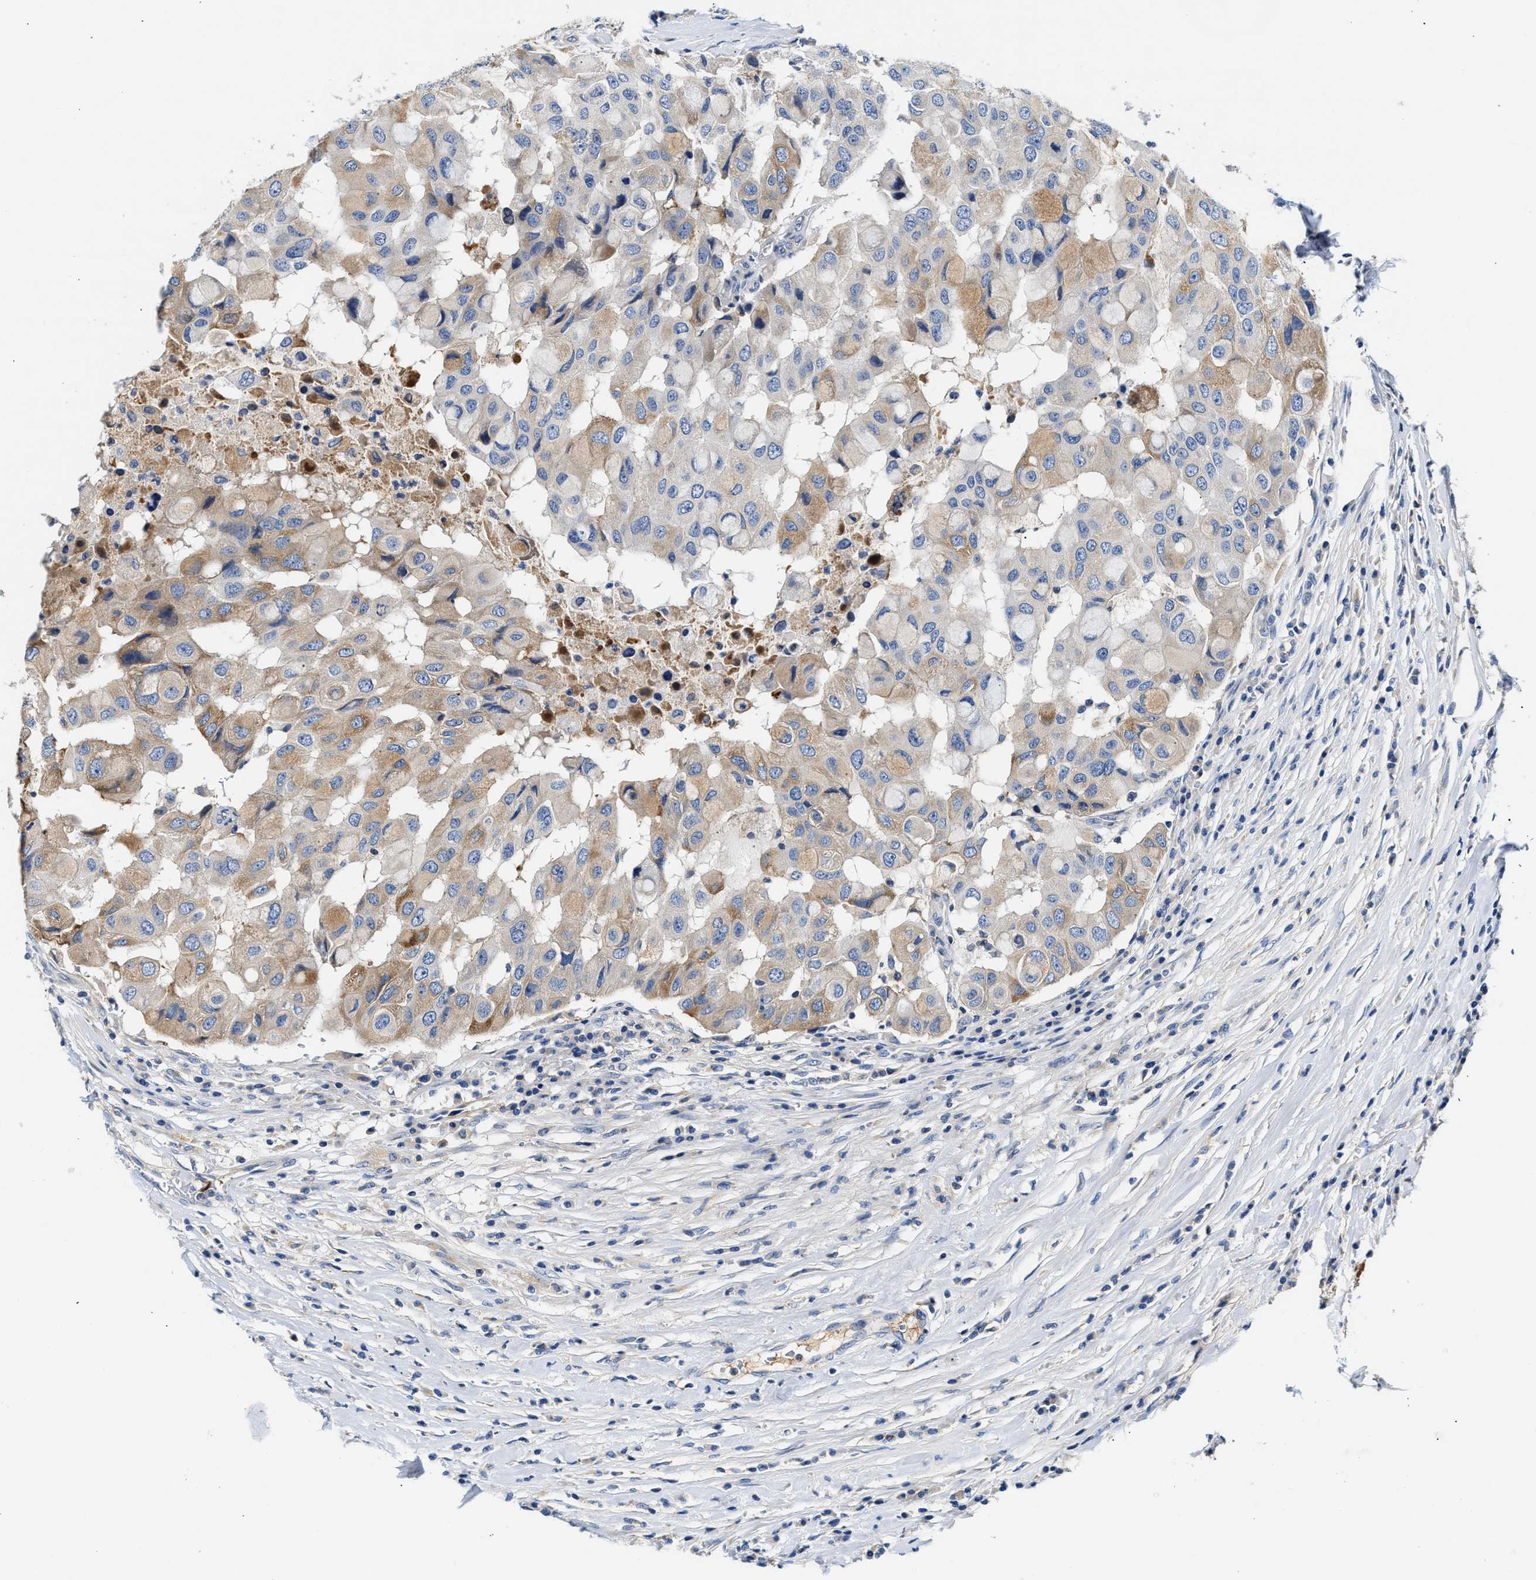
{"staining": {"intensity": "weak", "quantity": "<25%", "location": "cytoplasmic/membranous"}, "tissue": "breast cancer", "cell_type": "Tumor cells", "image_type": "cancer", "snomed": [{"axis": "morphology", "description": "Duct carcinoma"}, {"axis": "topography", "description": "Breast"}], "caption": "An image of intraductal carcinoma (breast) stained for a protein displays no brown staining in tumor cells.", "gene": "TUT7", "patient": {"sex": "female", "age": 27}}